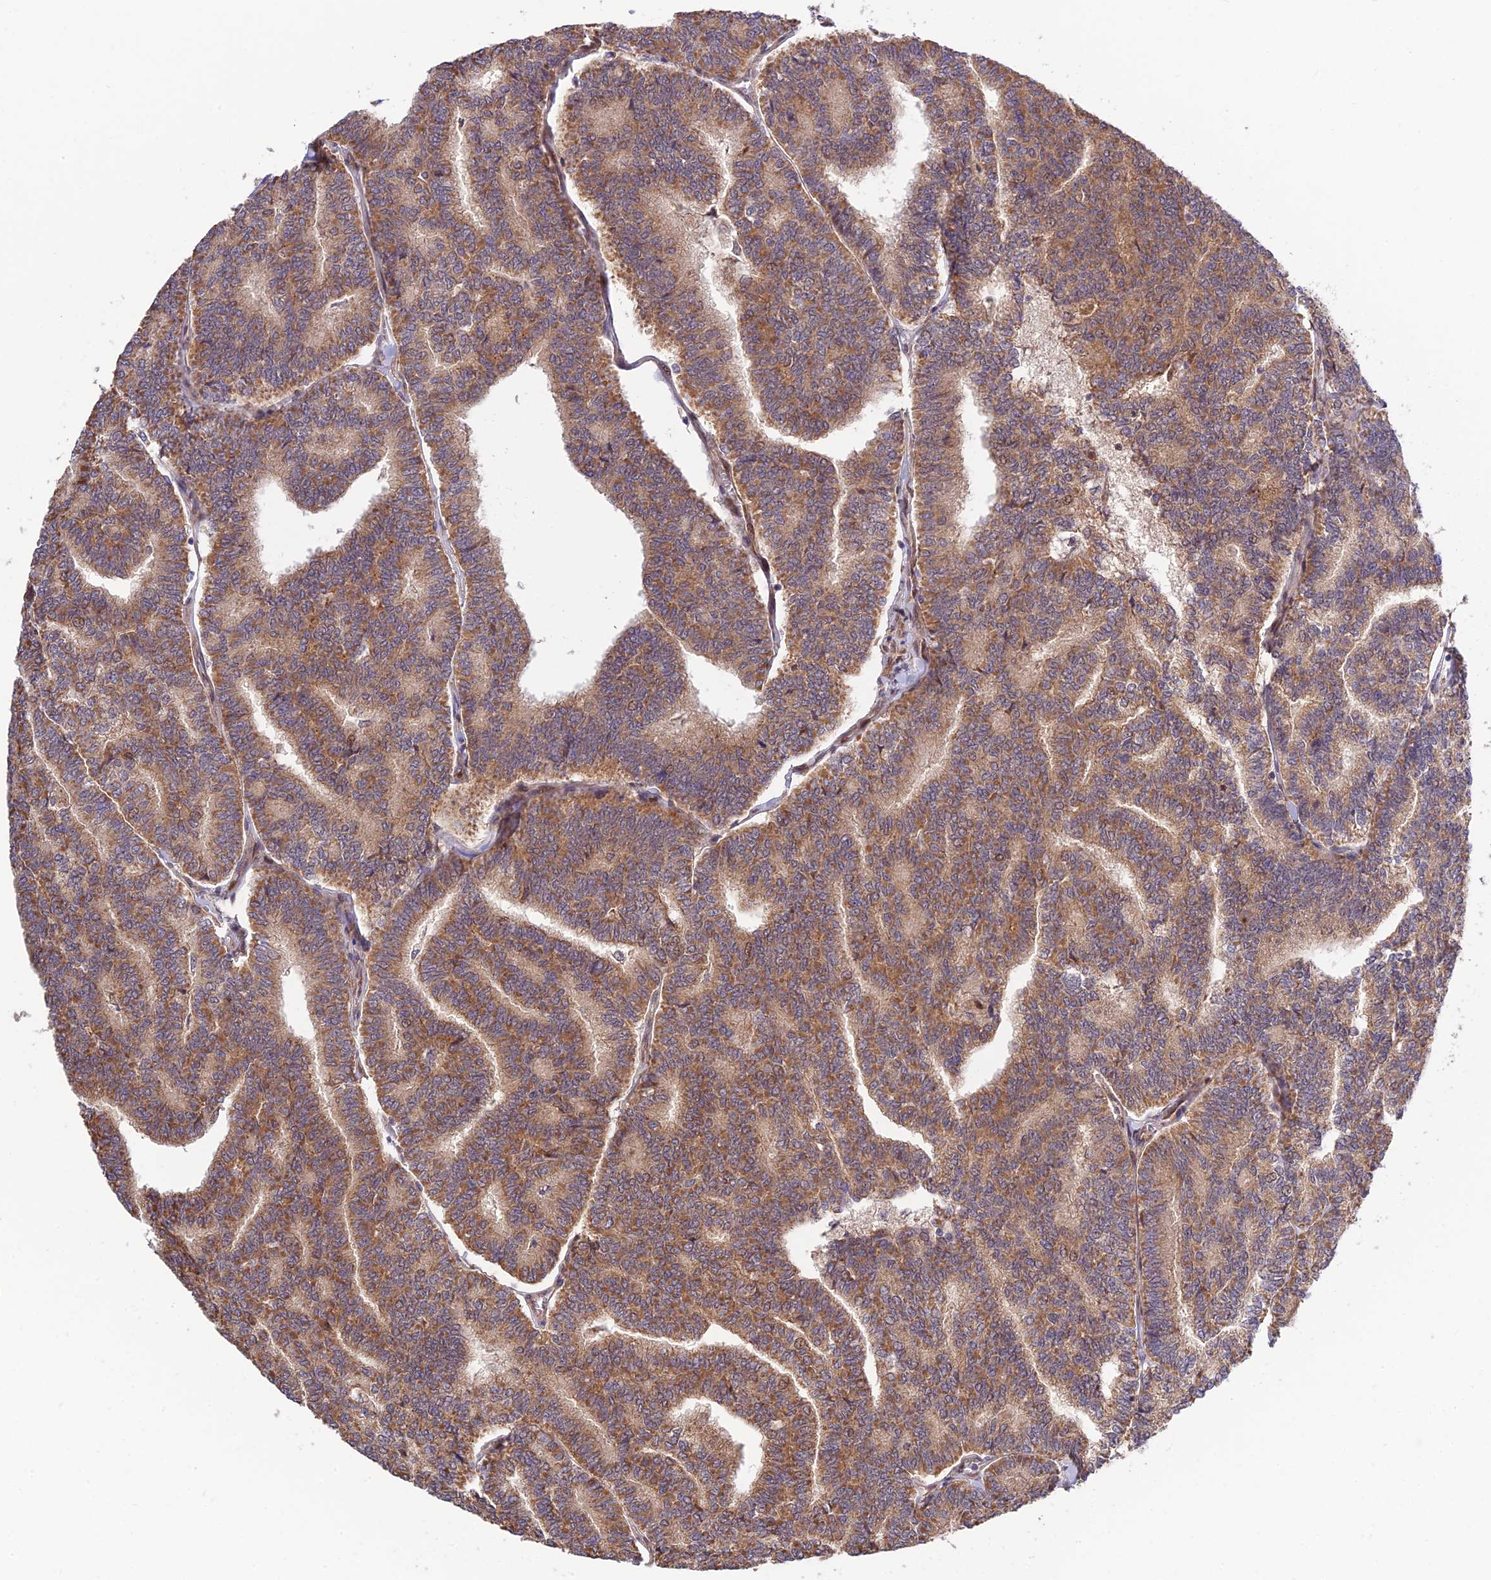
{"staining": {"intensity": "moderate", "quantity": ">75%", "location": "cytoplasmic/membranous"}, "tissue": "thyroid cancer", "cell_type": "Tumor cells", "image_type": "cancer", "snomed": [{"axis": "morphology", "description": "Papillary adenocarcinoma, NOS"}, {"axis": "topography", "description": "Thyroid gland"}], "caption": "A brown stain labels moderate cytoplasmic/membranous staining of a protein in human thyroid cancer (papillary adenocarcinoma) tumor cells.", "gene": "PLEKHG2", "patient": {"sex": "female", "age": 35}}